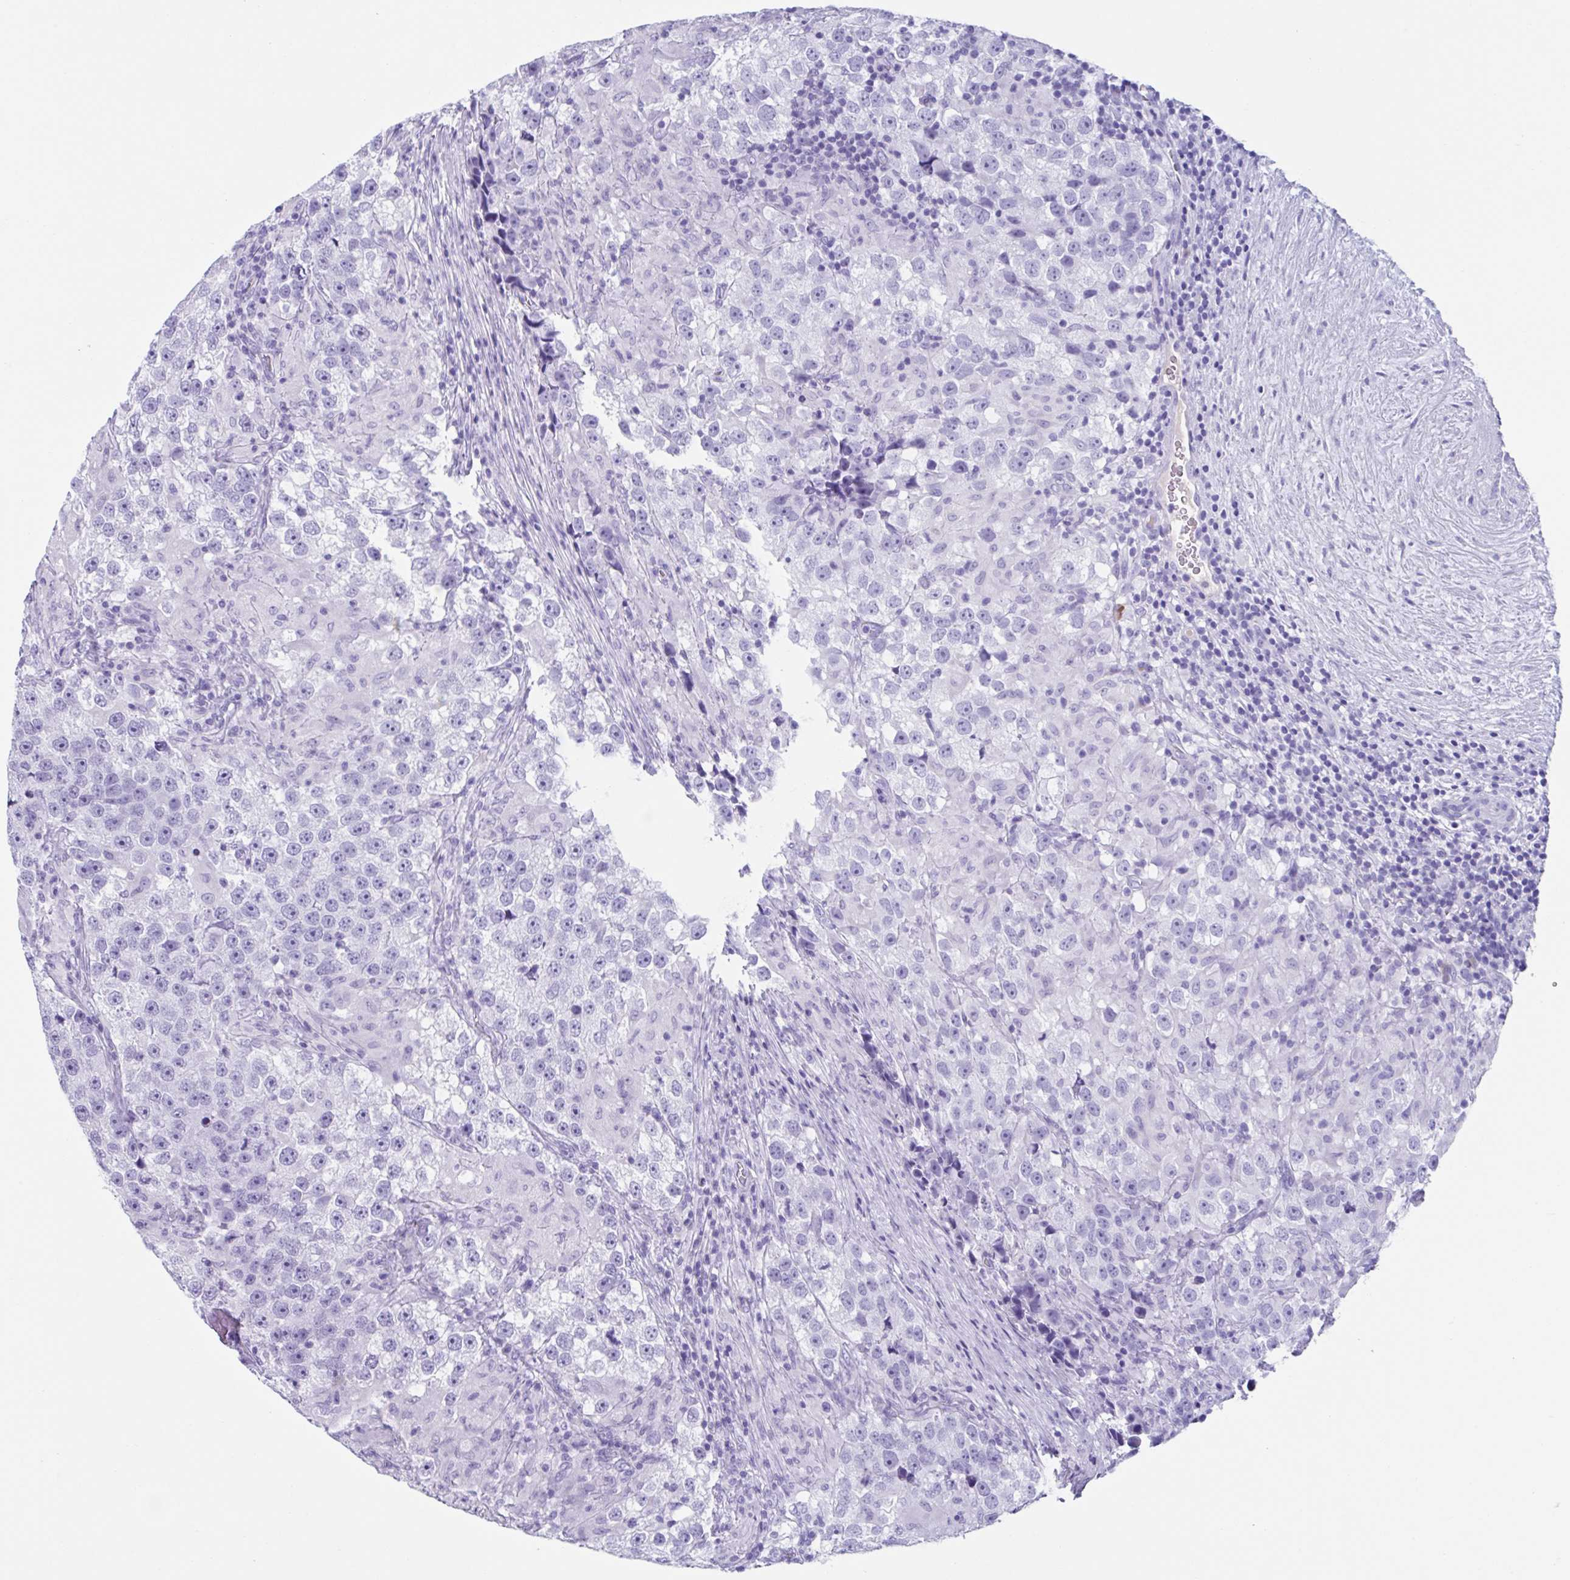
{"staining": {"intensity": "negative", "quantity": "none", "location": "none"}, "tissue": "testis cancer", "cell_type": "Tumor cells", "image_type": "cancer", "snomed": [{"axis": "morphology", "description": "Seminoma, NOS"}, {"axis": "topography", "description": "Testis"}], "caption": "Histopathology image shows no significant protein staining in tumor cells of seminoma (testis).", "gene": "USP35", "patient": {"sex": "male", "age": 46}}